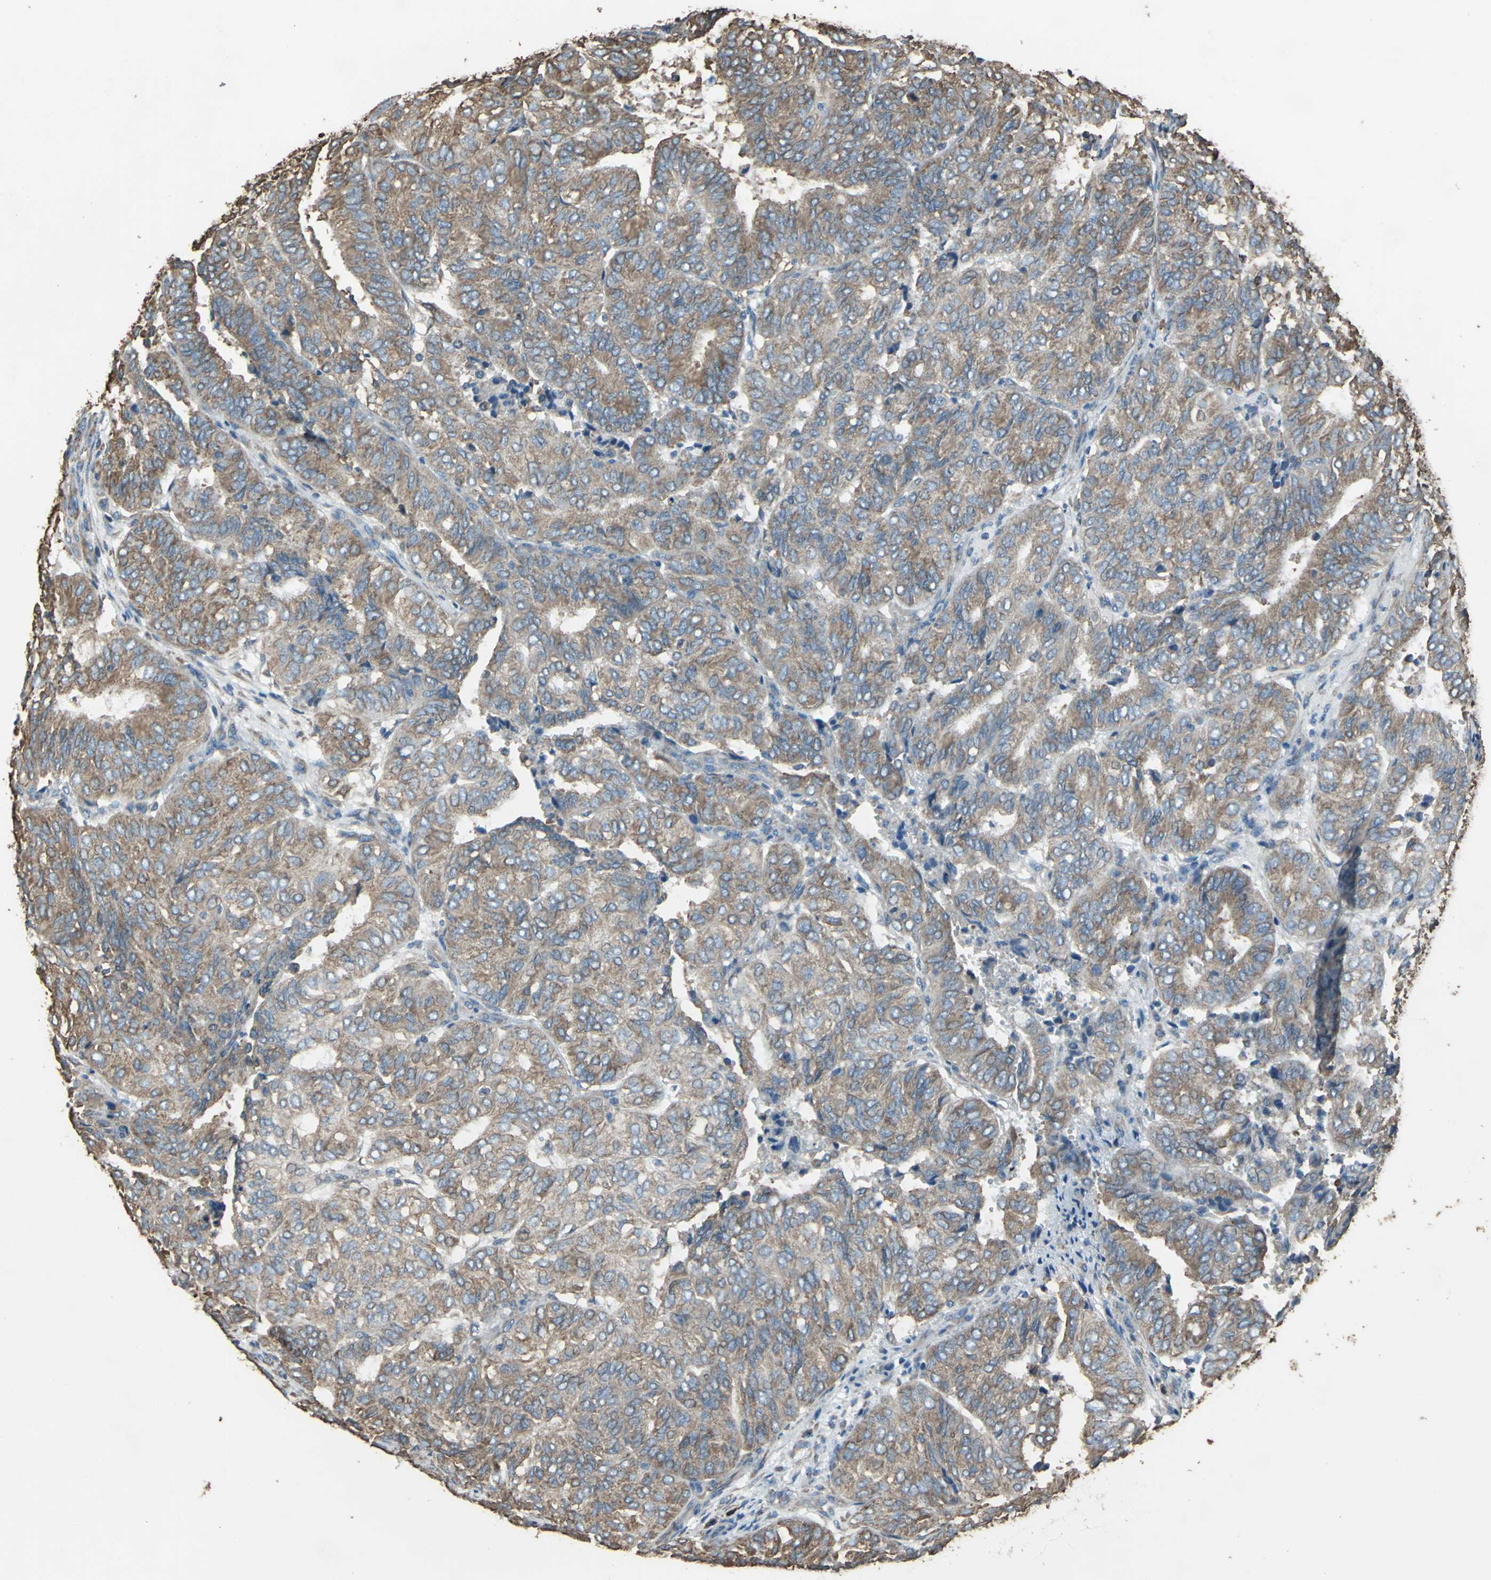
{"staining": {"intensity": "moderate", "quantity": ">75%", "location": "cytoplasmic/membranous"}, "tissue": "endometrial cancer", "cell_type": "Tumor cells", "image_type": "cancer", "snomed": [{"axis": "morphology", "description": "Adenocarcinoma, NOS"}, {"axis": "topography", "description": "Uterus"}], "caption": "Protein expression analysis of endometrial adenocarcinoma exhibits moderate cytoplasmic/membranous positivity in approximately >75% of tumor cells.", "gene": "GPANK1", "patient": {"sex": "female", "age": 60}}